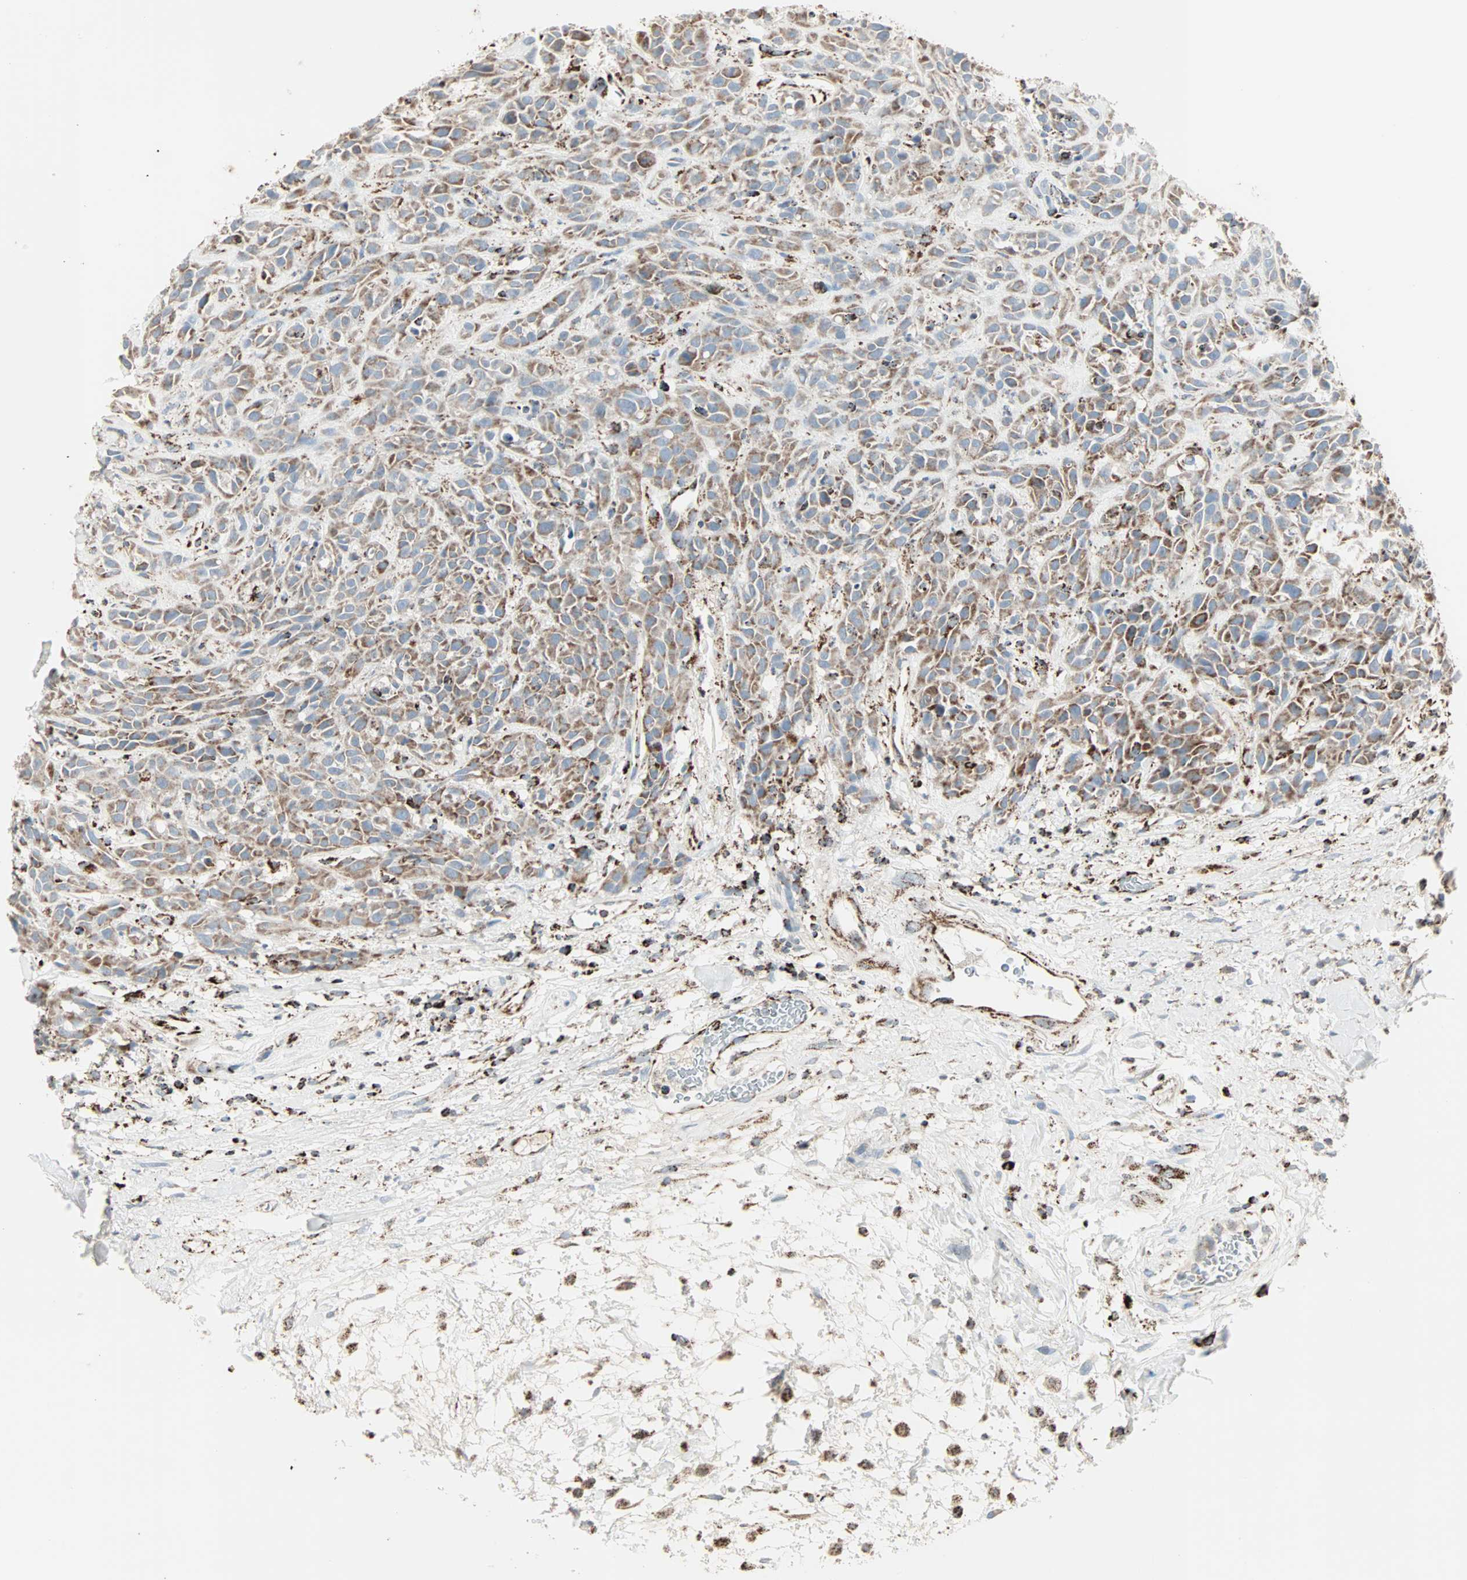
{"staining": {"intensity": "moderate", "quantity": ">75%", "location": "cytoplasmic/membranous"}, "tissue": "head and neck cancer", "cell_type": "Tumor cells", "image_type": "cancer", "snomed": [{"axis": "morphology", "description": "Normal tissue, NOS"}, {"axis": "morphology", "description": "Squamous cell carcinoma, NOS"}, {"axis": "topography", "description": "Cartilage tissue"}, {"axis": "topography", "description": "Head-Neck"}], "caption": "The immunohistochemical stain highlights moderate cytoplasmic/membranous positivity in tumor cells of head and neck squamous cell carcinoma tissue. Immunohistochemistry stains the protein in brown and the nuclei are stained blue.", "gene": "IDH2", "patient": {"sex": "male", "age": 62}}